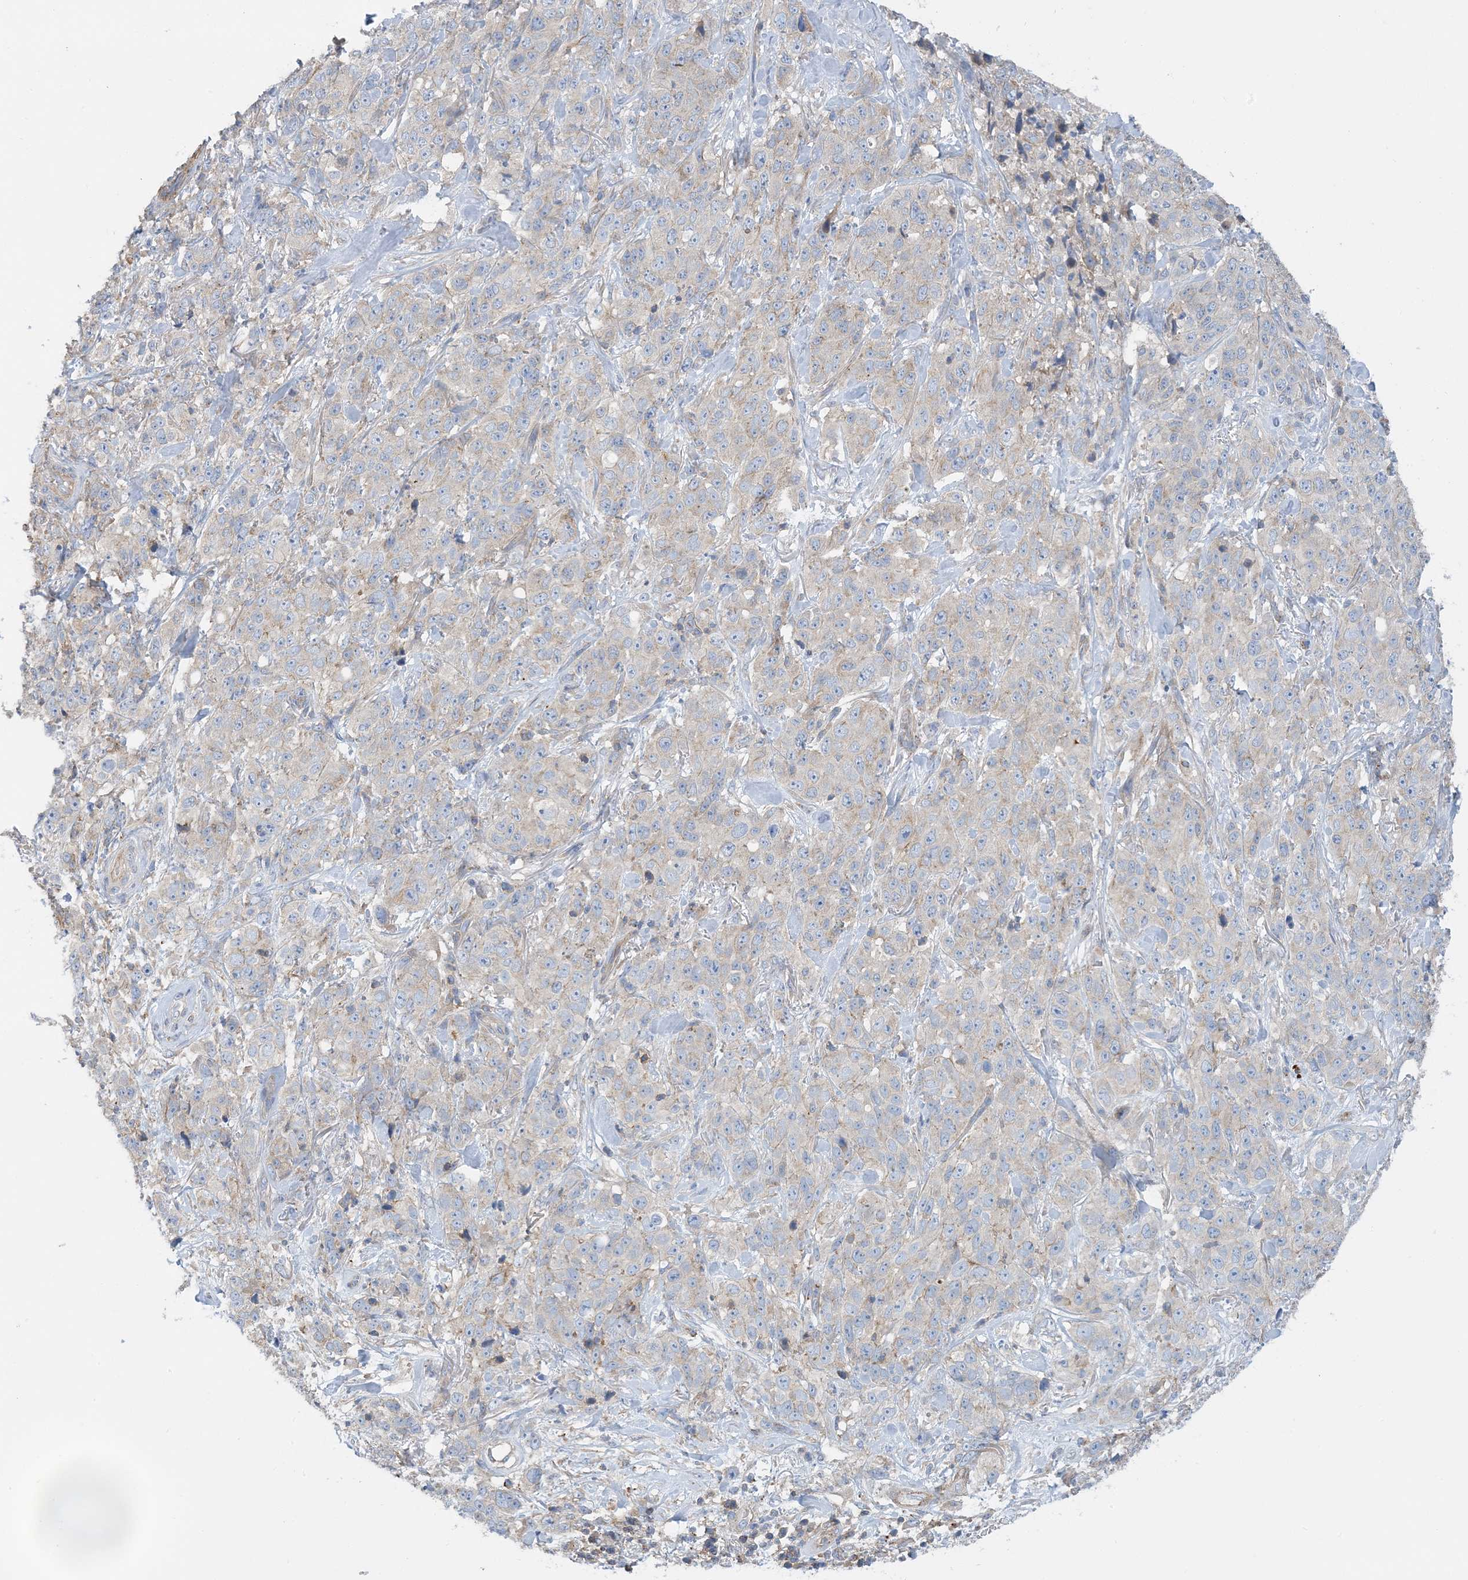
{"staining": {"intensity": "negative", "quantity": "none", "location": "none"}, "tissue": "stomach cancer", "cell_type": "Tumor cells", "image_type": "cancer", "snomed": [{"axis": "morphology", "description": "Adenocarcinoma, NOS"}, {"axis": "topography", "description": "Stomach"}], "caption": "Tumor cells are negative for brown protein staining in stomach cancer (adenocarcinoma). (DAB (3,3'-diaminobenzidine) immunohistochemistry visualized using brightfield microscopy, high magnification).", "gene": "CALHM5", "patient": {"sex": "male", "age": 48}}